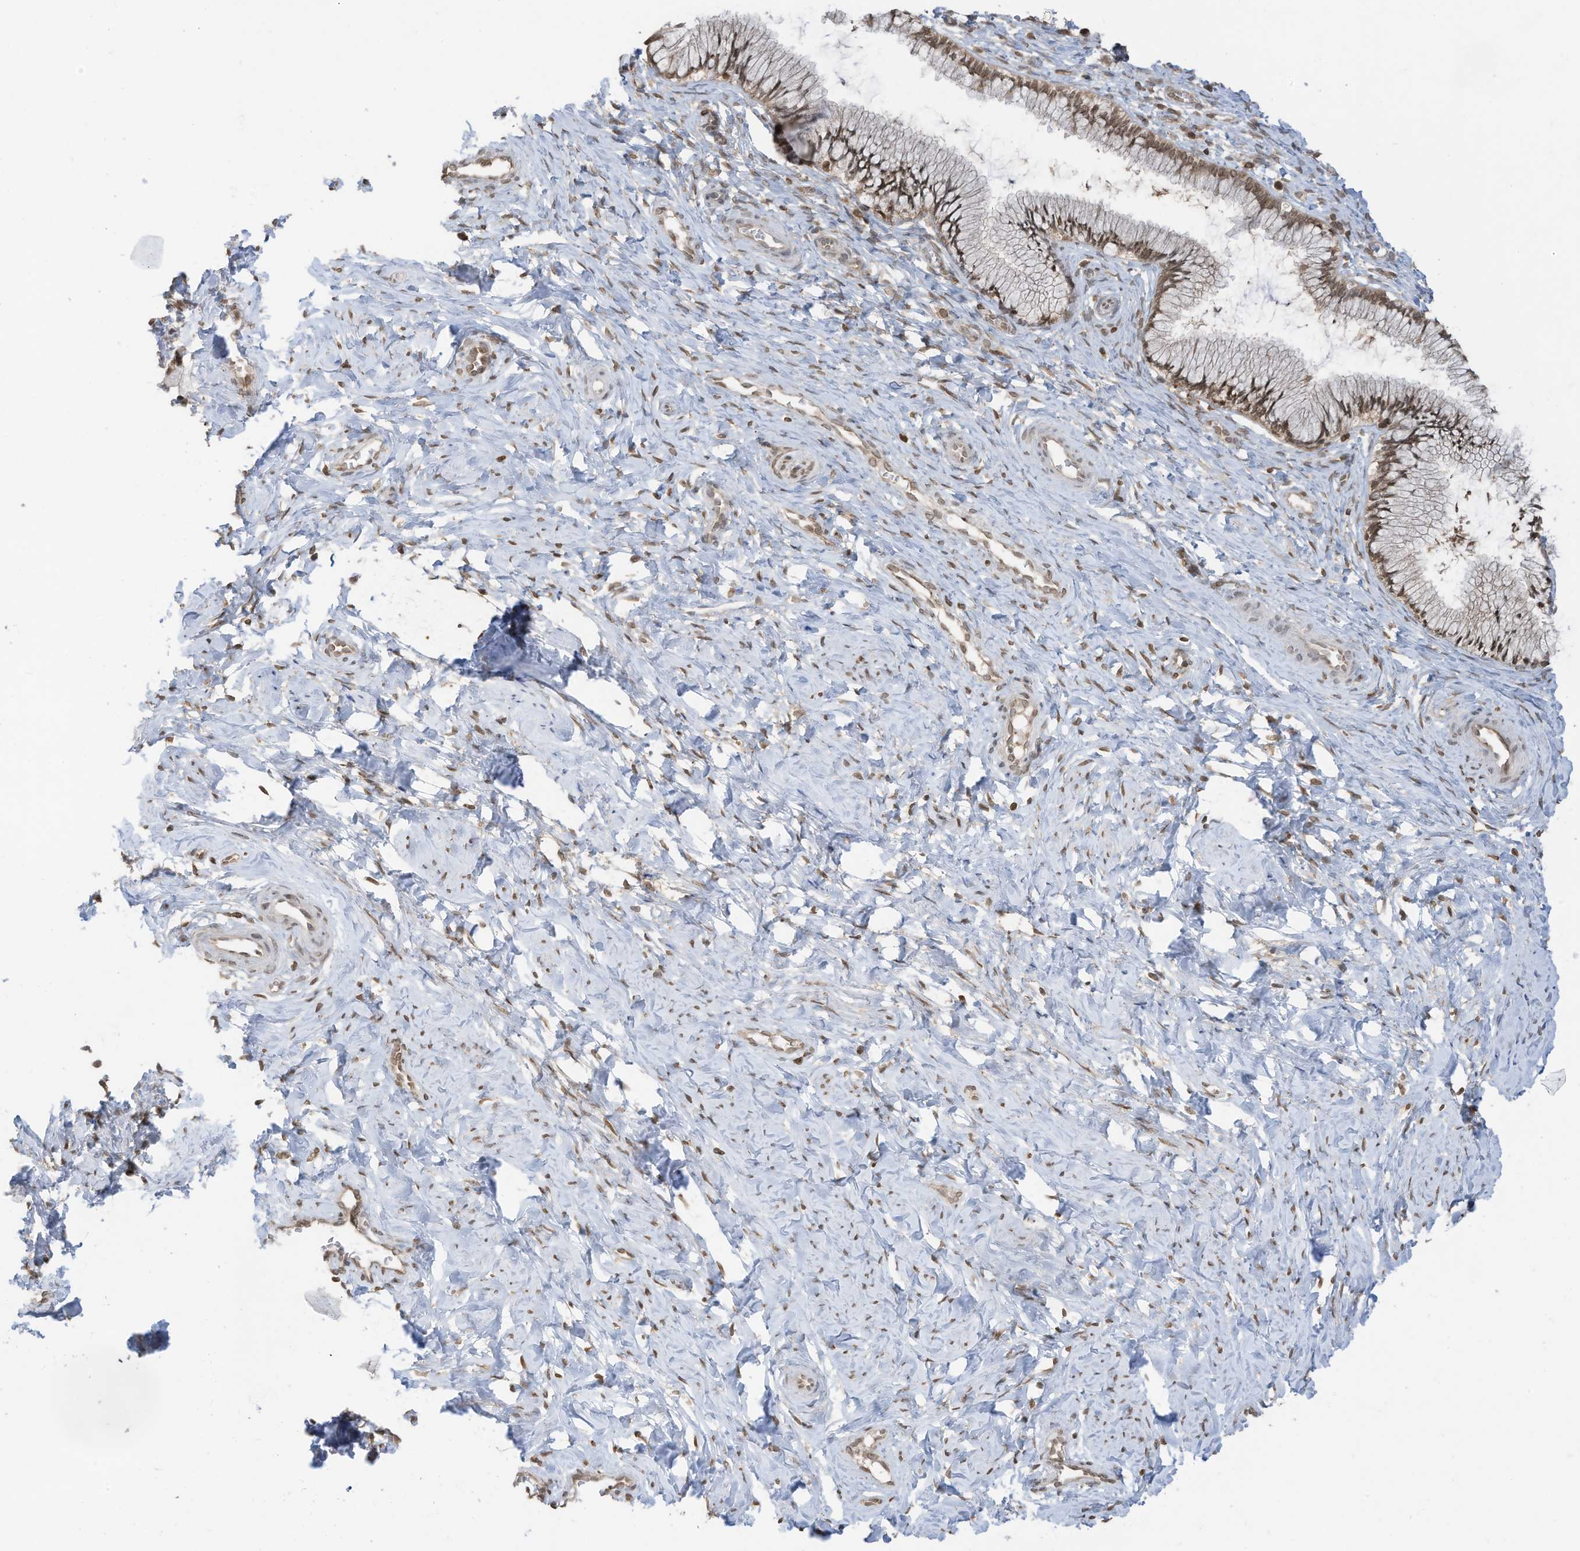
{"staining": {"intensity": "moderate", "quantity": "25%-75%", "location": "nuclear"}, "tissue": "cervix", "cell_type": "Glandular cells", "image_type": "normal", "snomed": [{"axis": "morphology", "description": "Normal tissue, NOS"}, {"axis": "topography", "description": "Cervix"}], "caption": "IHC histopathology image of benign cervix: human cervix stained using immunohistochemistry (IHC) shows medium levels of moderate protein expression localized specifically in the nuclear of glandular cells, appearing as a nuclear brown color.", "gene": "KPNB1", "patient": {"sex": "female", "age": 27}}